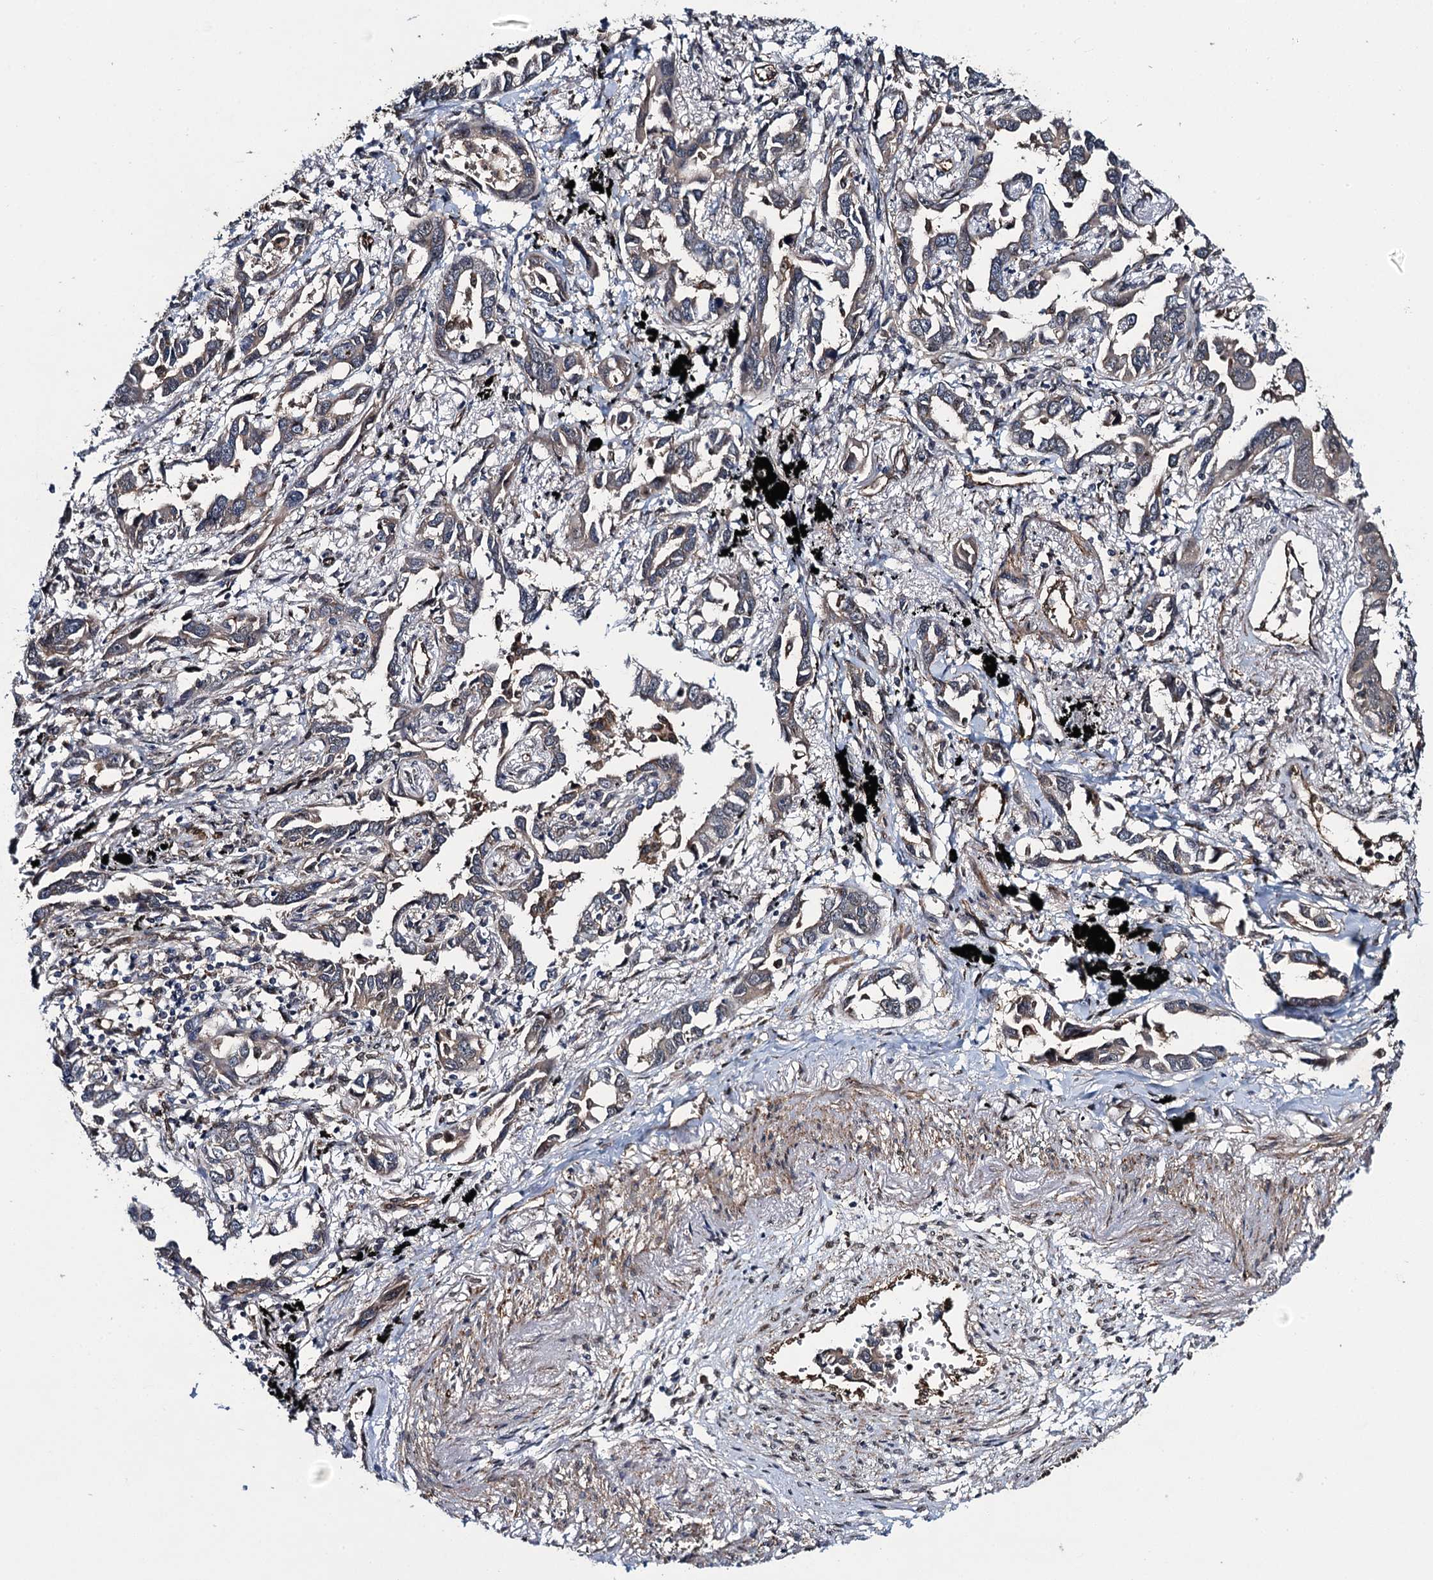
{"staining": {"intensity": "weak", "quantity": "<25%", "location": "cytoplasmic/membranous"}, "tissue": "lung cancer", "cell_type": "Tumor cells", "image_type": "cancer", "snomed": [{"axis": "morphology", "description": "Adenocarcinoma, NOS"}, {"axis": "topography", "description": "Lung"}], "caption": "Human lung cancer stained for a protein using IHC shows no positivity in tumor cells.", "gene": "EVX2", "patient": {"sex": "male", "age": 67}}